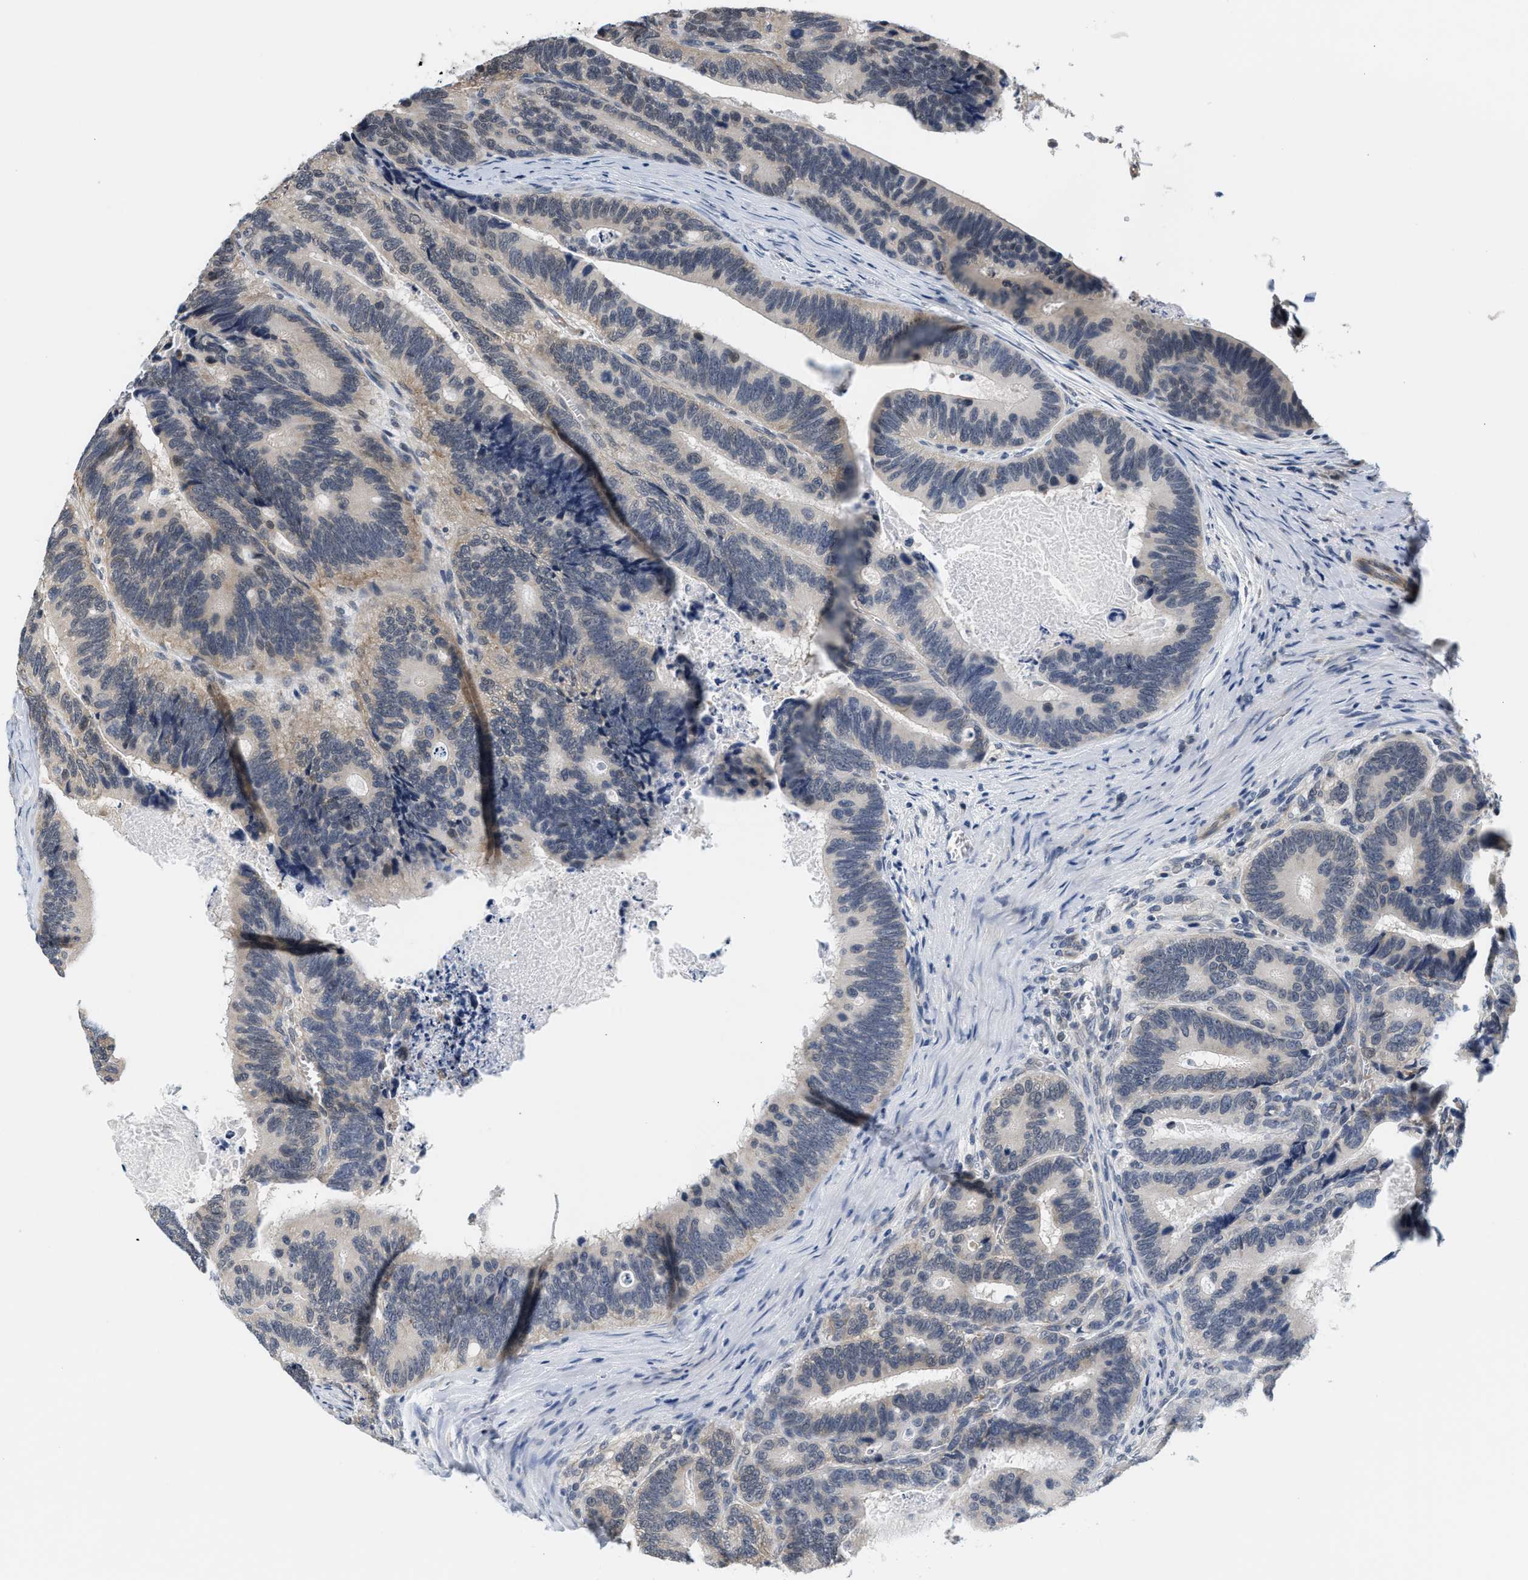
{"staining": {"intensity": "weak", "quantity": "25%-75%", "location": "cytoplasmic/membranous"}, "tissue": "colorectal cancer", "cell_type": "Tumor cells", "image_type": "cancer", "snomed": [{"axis": "morphology", "description": "Inflammation, NOS"}, {"axis": "morphology", "description": "Adenocarcinoma, NOS"}, {"axis": "topography", "description": "Colon"}], "caption": "Immunohistochemical staining of colorectal cancer shows weak cytoplasmic/membranous protein staining in approximately 25%-75% of tumor cells.", "gene": "GIGYF1", "patient": {"sex": "male", "age": 72}}